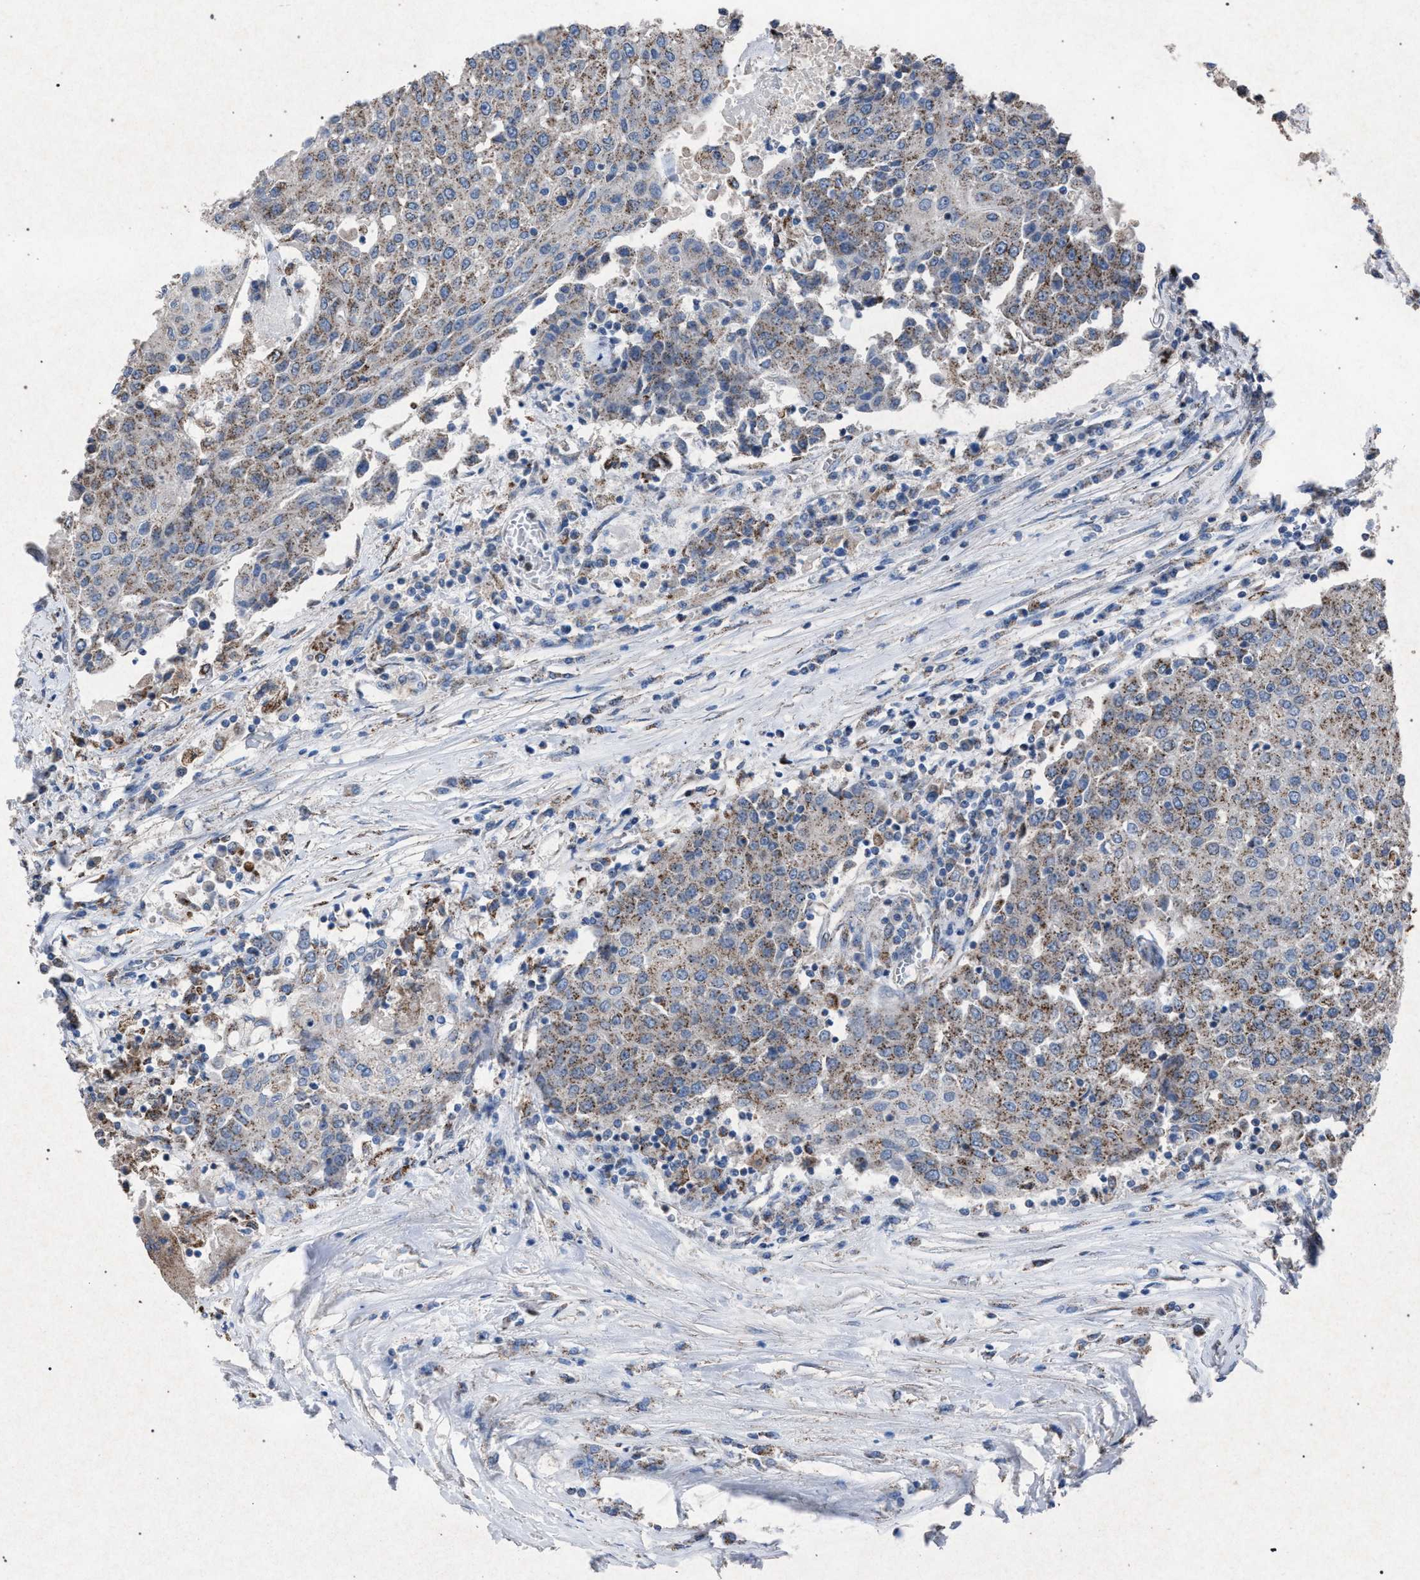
{"staining": {"intensity": "weak", "quantity": ">75%", "location": "cytoplasmic/membranous"}, "tissue": "urothelial cancer", "cell_type": "Tumor cells", "image_type": "cancer", "snomed": [{"axis": "morphology", "description": "Urothelial carcinoma, High grade"}, {"axis": "topography", "description": "Urinary bladder"}], "caption": "Immunohistochemical staining of human urothelial carcinoma (high-grade) demonstrates low levels of weak cytoplasmic/membranous protein expression in approximately >75% of tumor cells. The staining was performed using DAB, with brown indicating positive protein expression. Nuclei are stained blue with hematoxylin.", "gene": "HSD17B4", "patient": {"sex": "female", "age": 85}}